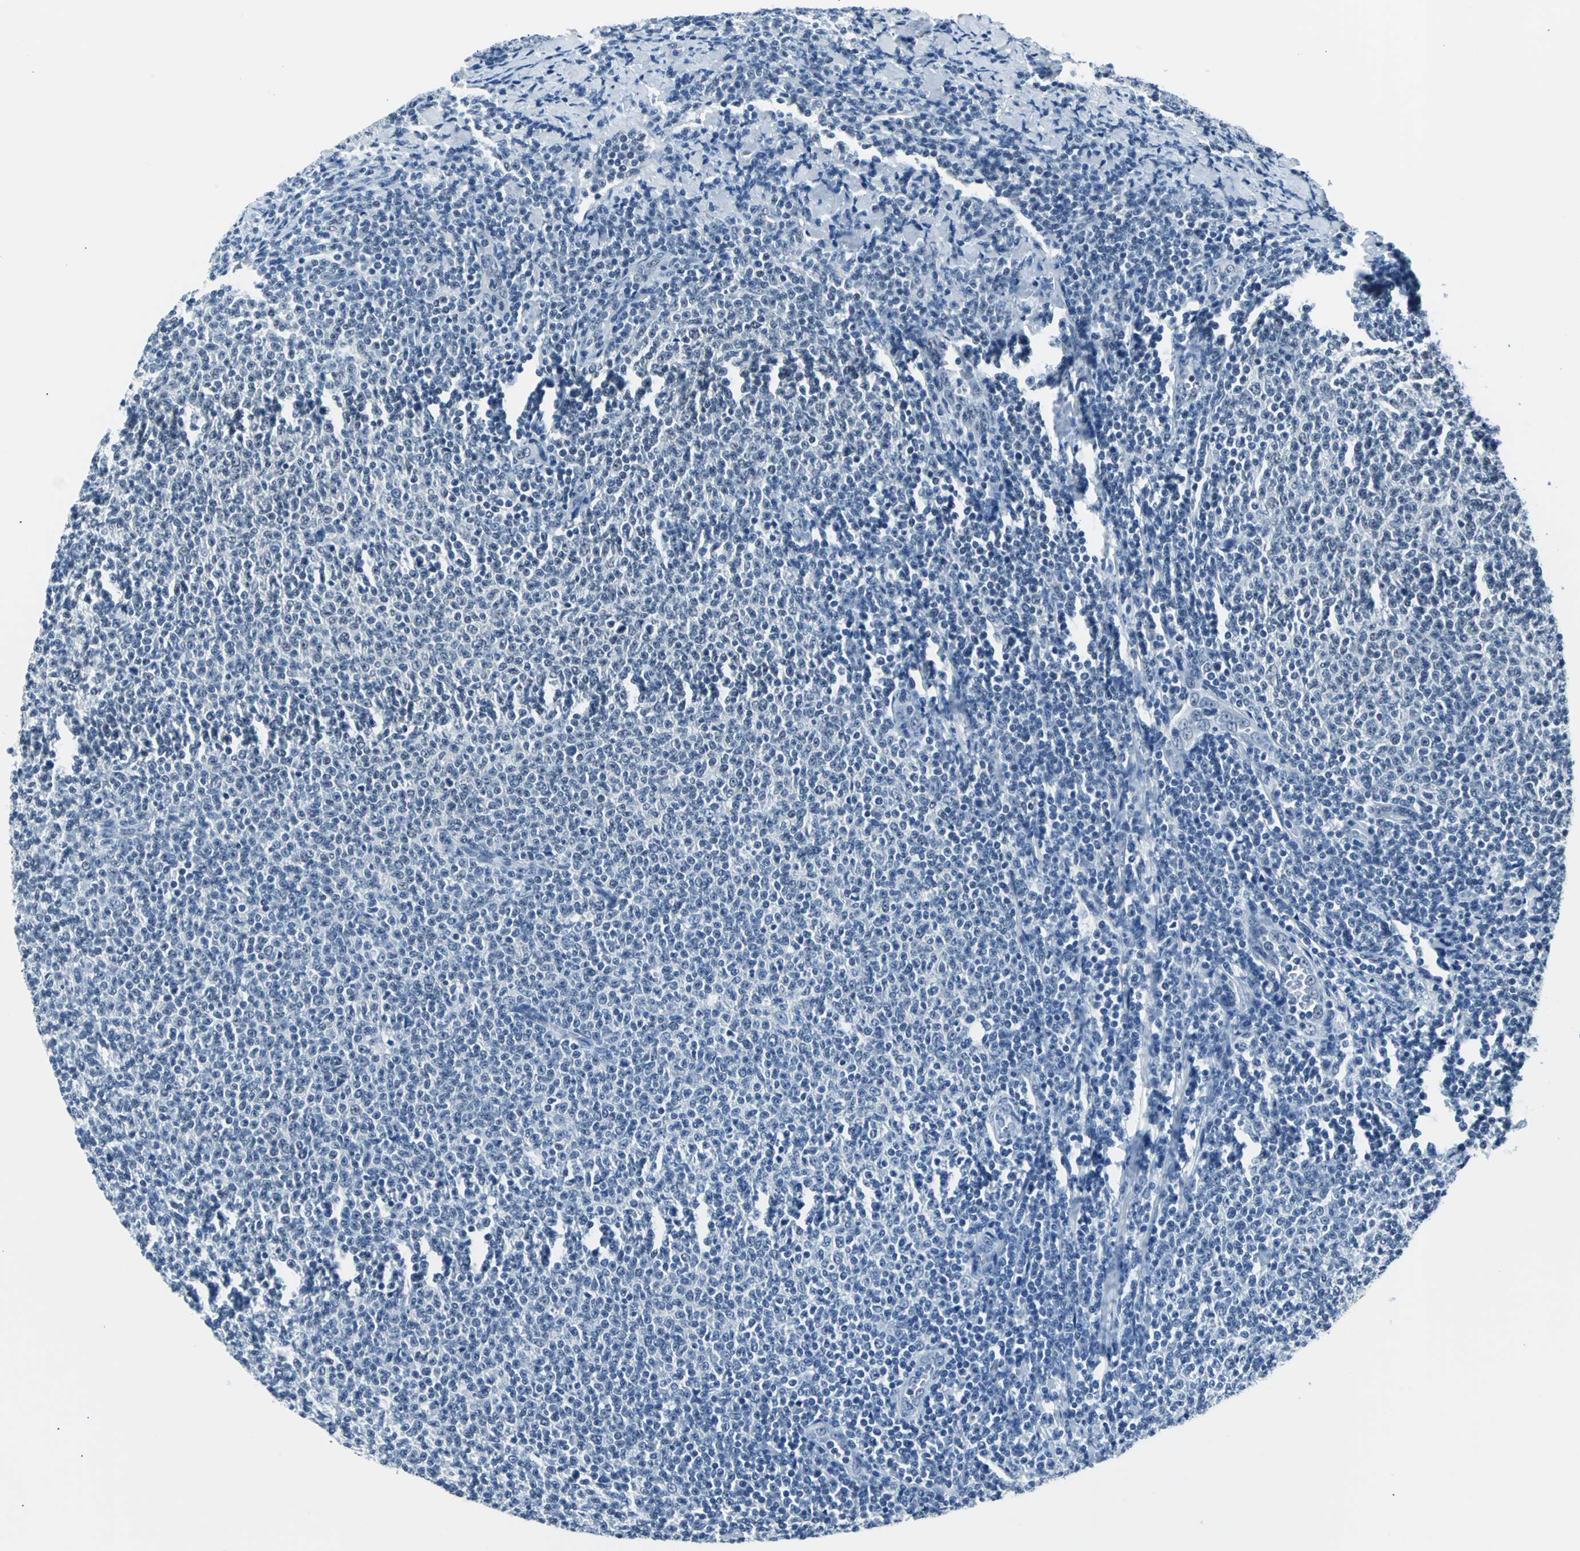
{"staining": {"intensity": "negative", "quantity": "none", "location": "none"}, "tissue": "lymphoma", "cell_type": "Tumor cells", "image_type": "cancer", "snomed": [{"axis": "morphology", "description": "Malignant lymphoma, non-Hodgkin's type, Low grade"}, {"axis": "topography", "description": "Lymph node"}], "caption": "Protein analysis of lymphoma demonstrates no significant staining in tumor cells.", "gene": "USP28", "patient": {"sex": "male", "age": 66}}